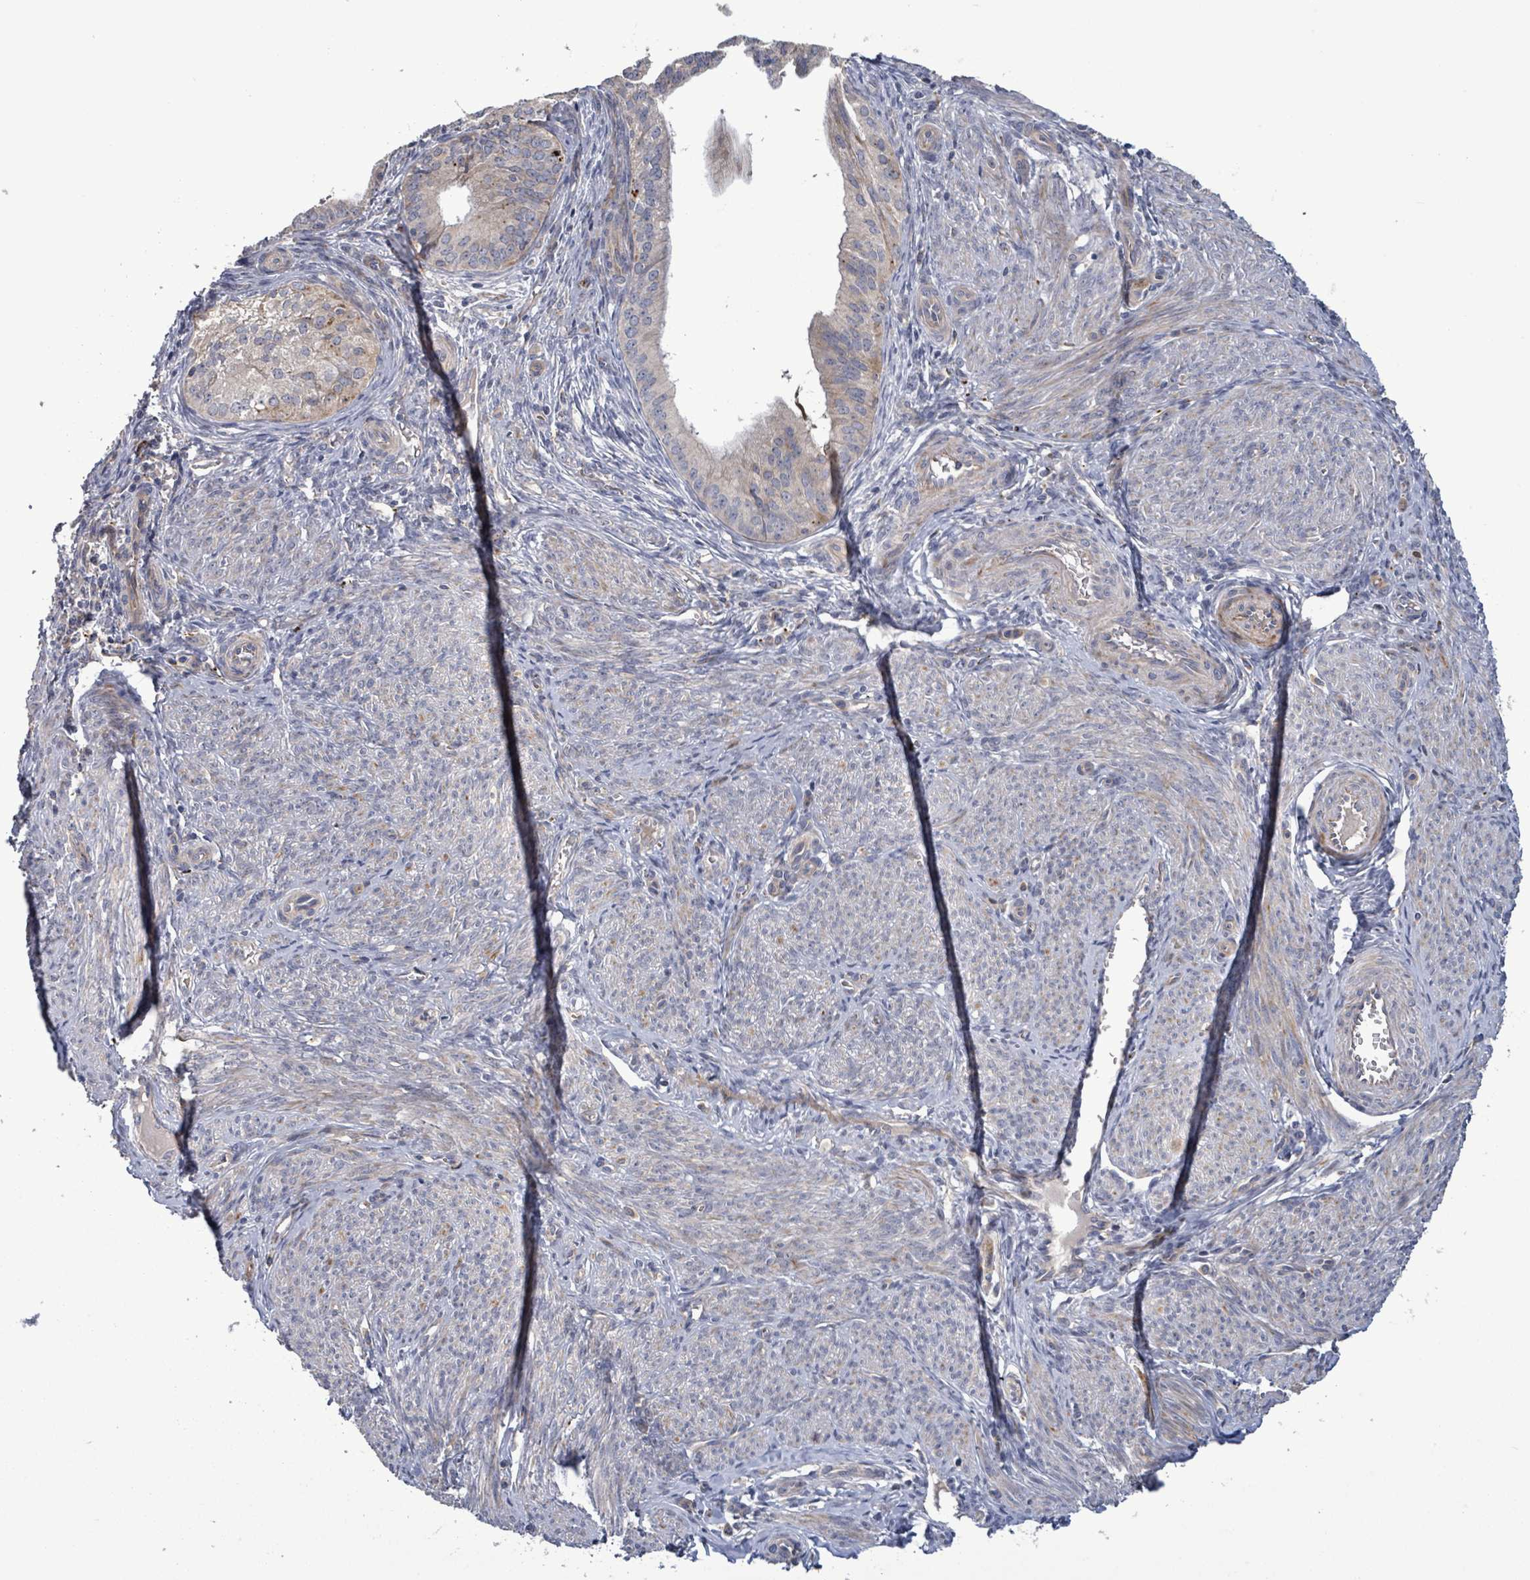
{"staining": {"intensity": "weak", "quantity": "<25%", "location": "cytoplasmic/membranous"}, "tissue": "endometrial cancer", "cell_type": "Tumor cells", "image_type": "cancer", "snomed": [{"axis": "morphology", "description": "Adenocarcinoma, NOS"}, {"axis": "topography", "description": "Endometrium"}], "caption": "Human endometrial cancer (adenocarcinoma) stained for a protein using immunohistochemistry (IHC) demonstrates no positivity in tumor cells.", "gene": "DIPK2A", "patient": {"sex": "female", "age": 50}}